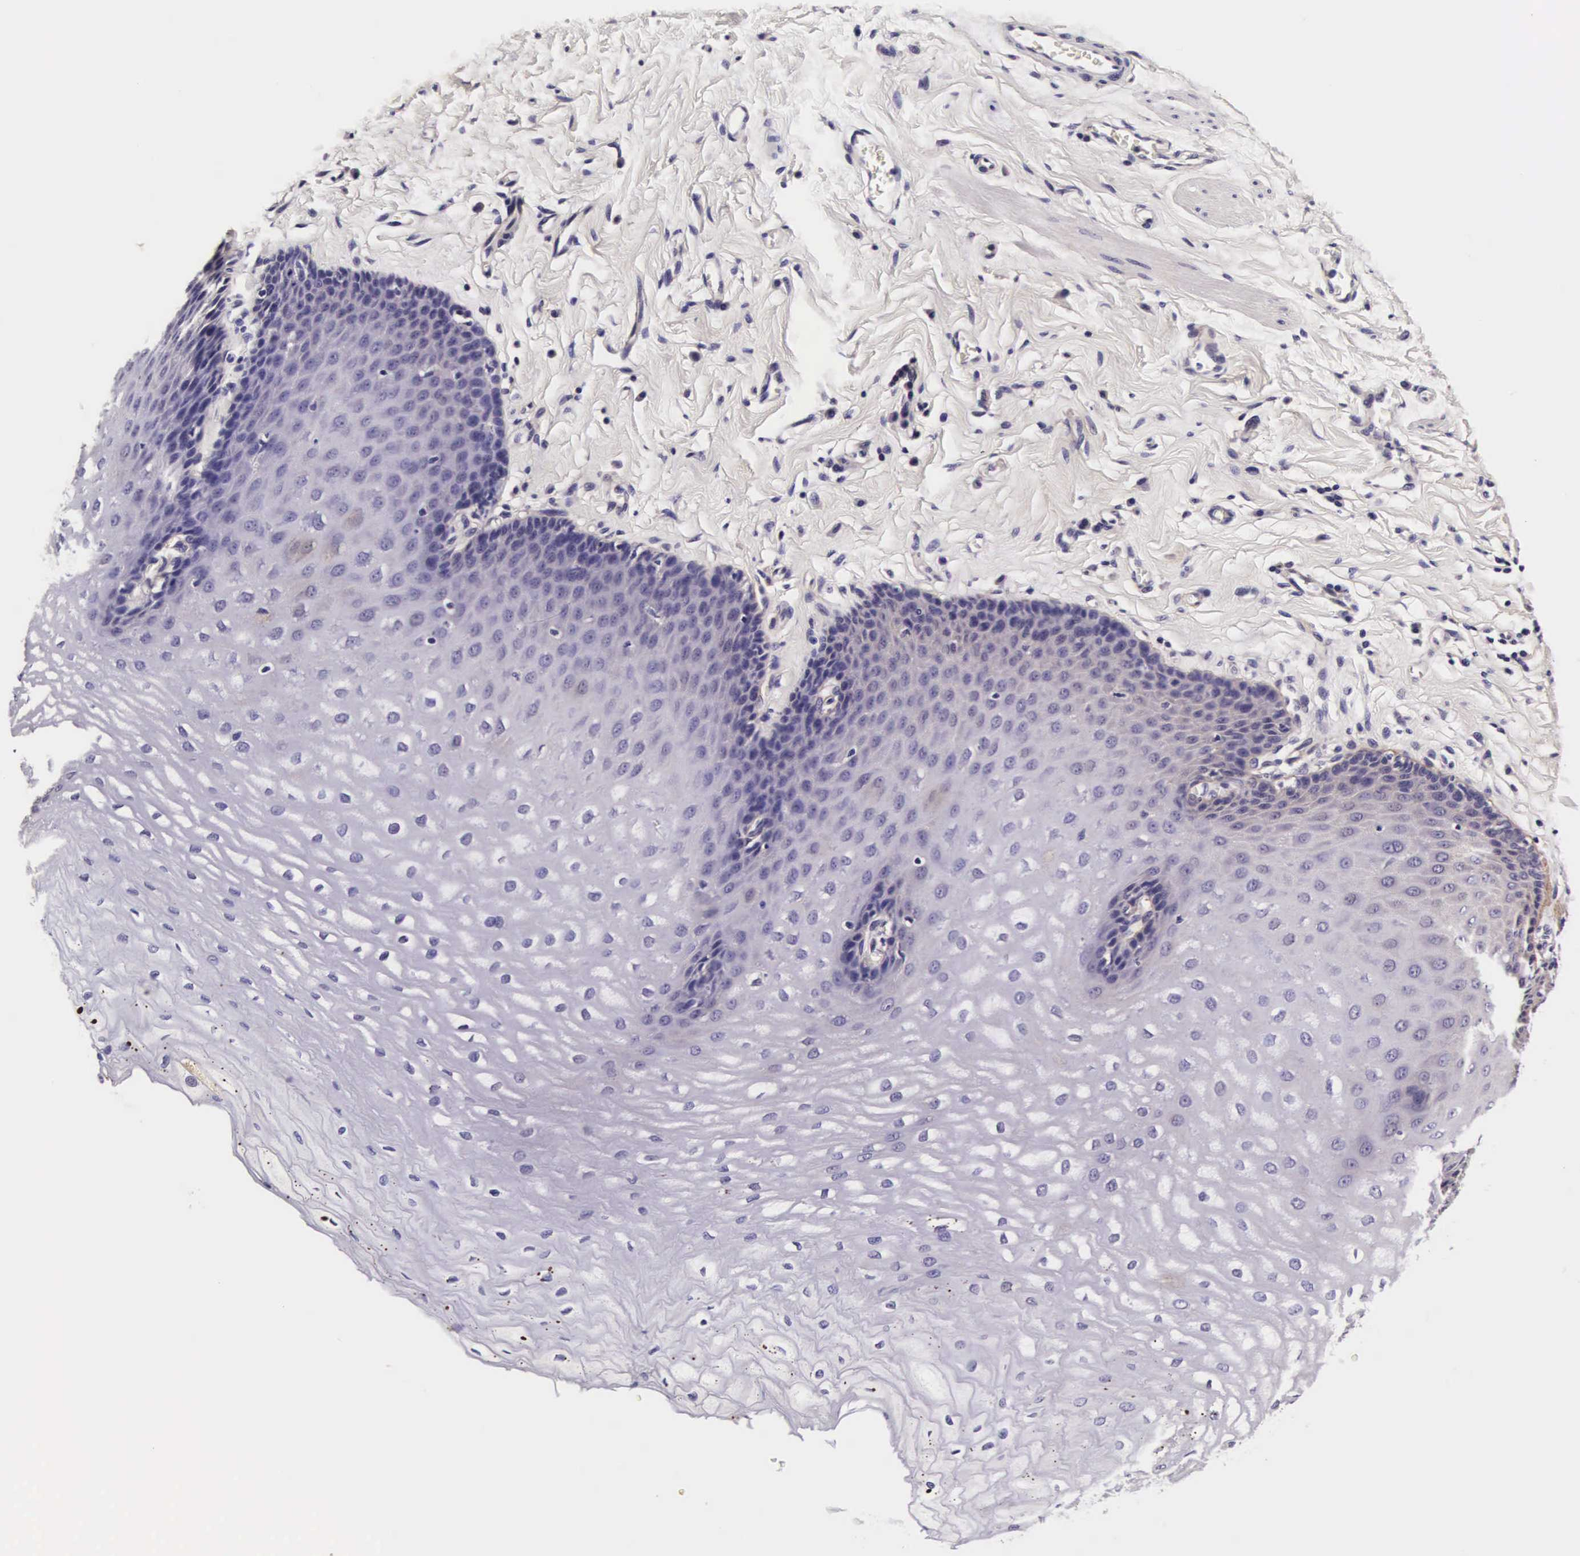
{"staining": {"intensity": "negative", "quantity": "none", "location": "none"}, "tissue": "esophagus", "cell_type": "Squamous epithelial cells", "image_type": "normal", "snomed": [{"axis": "morphology", "description": "Normal tissue, NOS"}, {"axis": "topography", "description": "Esophagus"}], "caption": "Image shows no significant protein expression in squamous epithelial cells of benign esophagus. The staining was performed using DAB (3,3'-diaminobenzidine) to visualize the protein expression in brown, while the nuclei were stained in blue with hematoxylin (Magnification: 20x).", "gene": "PHETA2", "patient": {"sex": "male", "age": 70}}